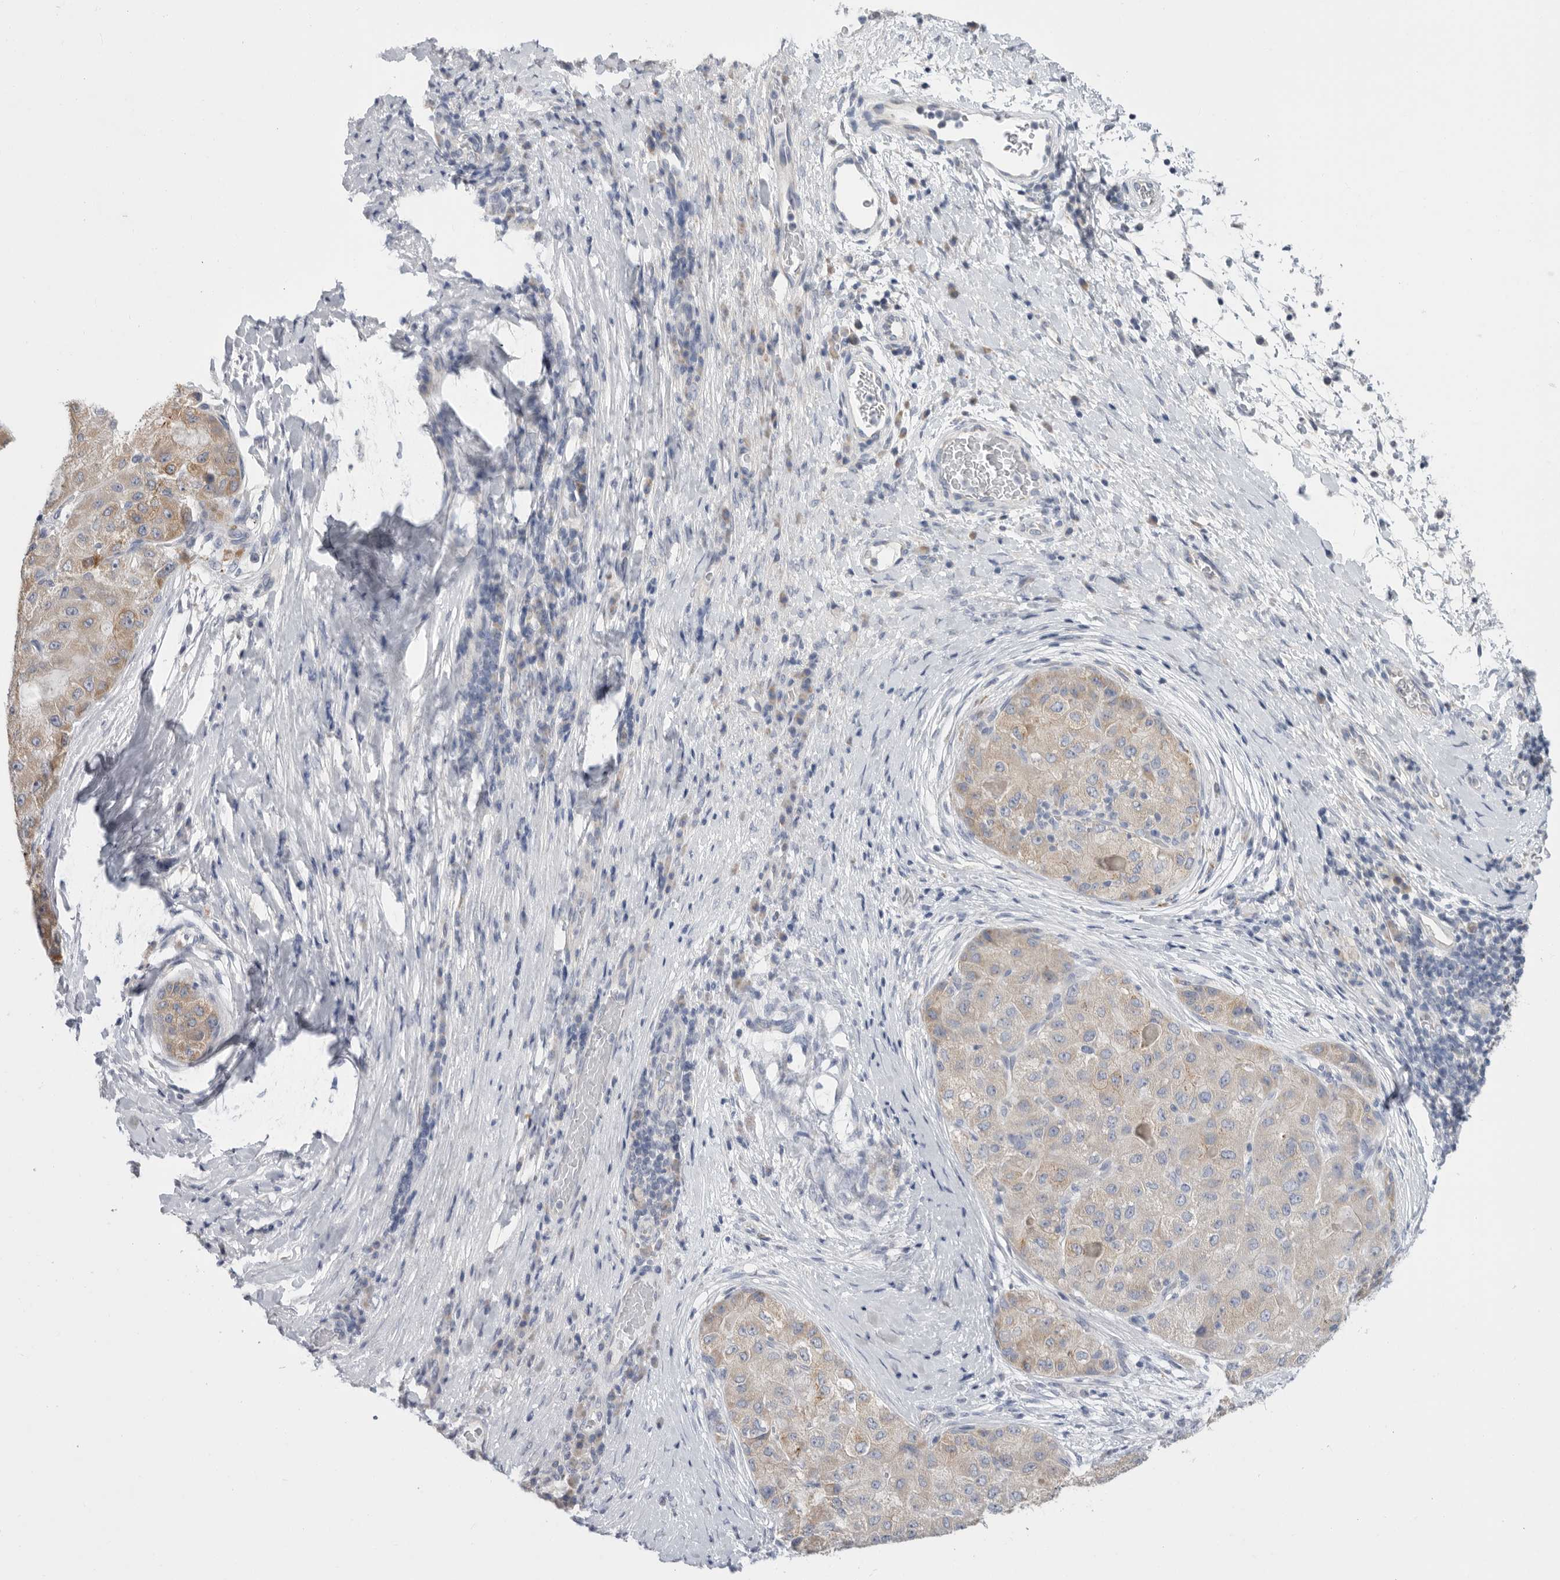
{"staining": {"intensity": "weak", "quantity": "25%-75%", "location": "cytoplasmic/membranous"}, "tissue": "liver cancer", "cell_type": "Tumor cells", "image_type": "cancer", "snomed": [{"axis": "morphology", "description": "Carcinoma, Hepatocellular, NOS"}, {"axis": "topography", "description": "Liver"}], "caption": "This image demonstrates liver cancer (hepatocellular carcinoma) stained with IHC to label a protein in brown. The cytoplasmic/membranous of tumor cells show weak positivity for the protein. Nuclei are counter-stained blue.", "gene": "MTFR1L", "patient": {"sex": "male", "age": 80}}